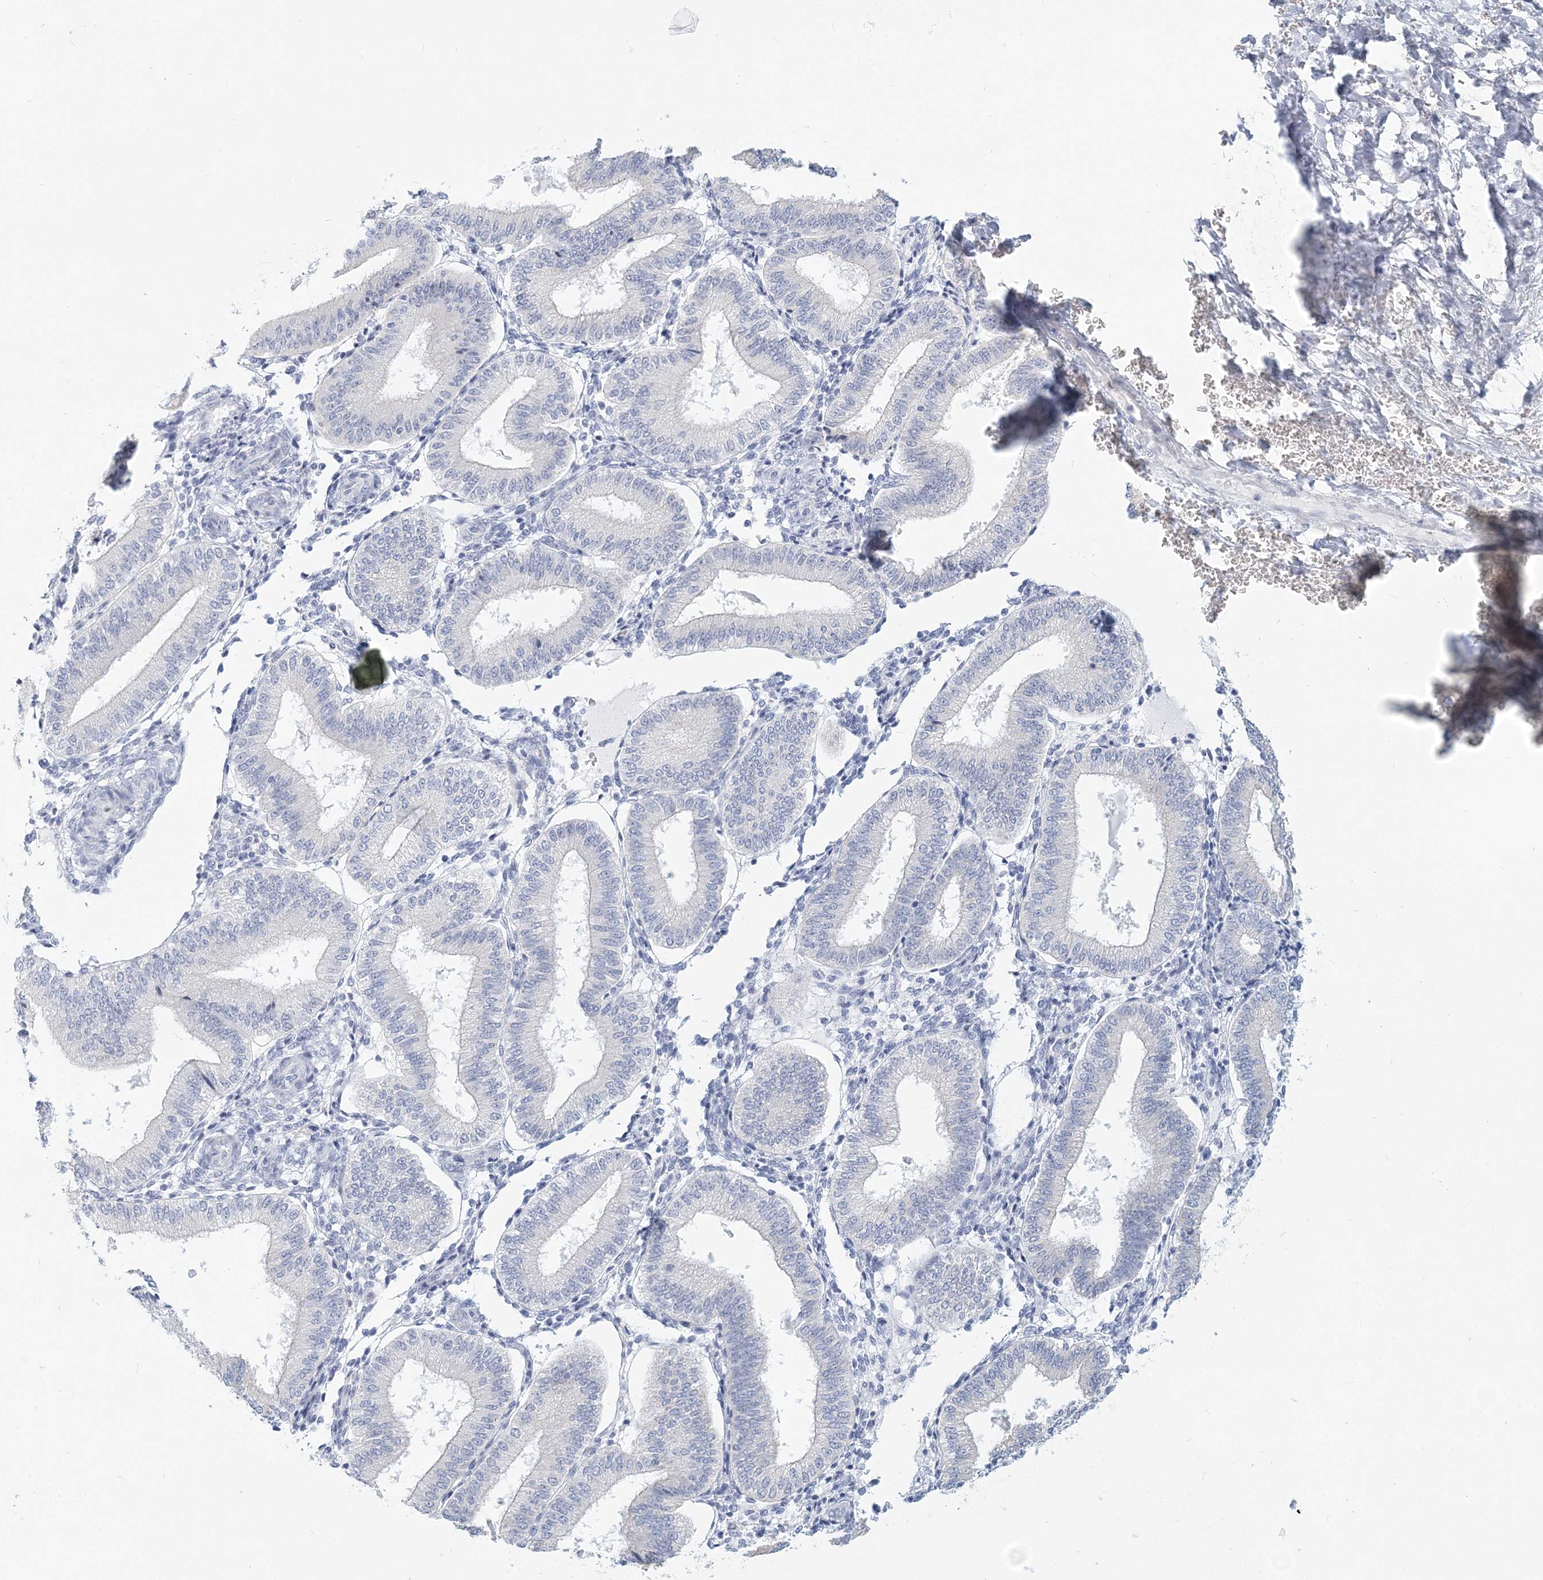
{"staining": {"intensity": "negative", "quantity": "none", "location": "none"}, "tissue": "endometrium", "cell_type": "Cells in endometrial stroma", "image_type": "normal", "snomed": [{"axis": "morphology", "description": "Normal tissue, NOS"}, {"axis": "topography", "description": "Endometrium"}], "caption": "High power microscopy image of an immunohistochemistry histopathology image of normal endometrium, revealing no significant expression in cells in endometrial stroma.", "gene": "CSN1S1", "patient": {"sex": "female", "age": 39}}